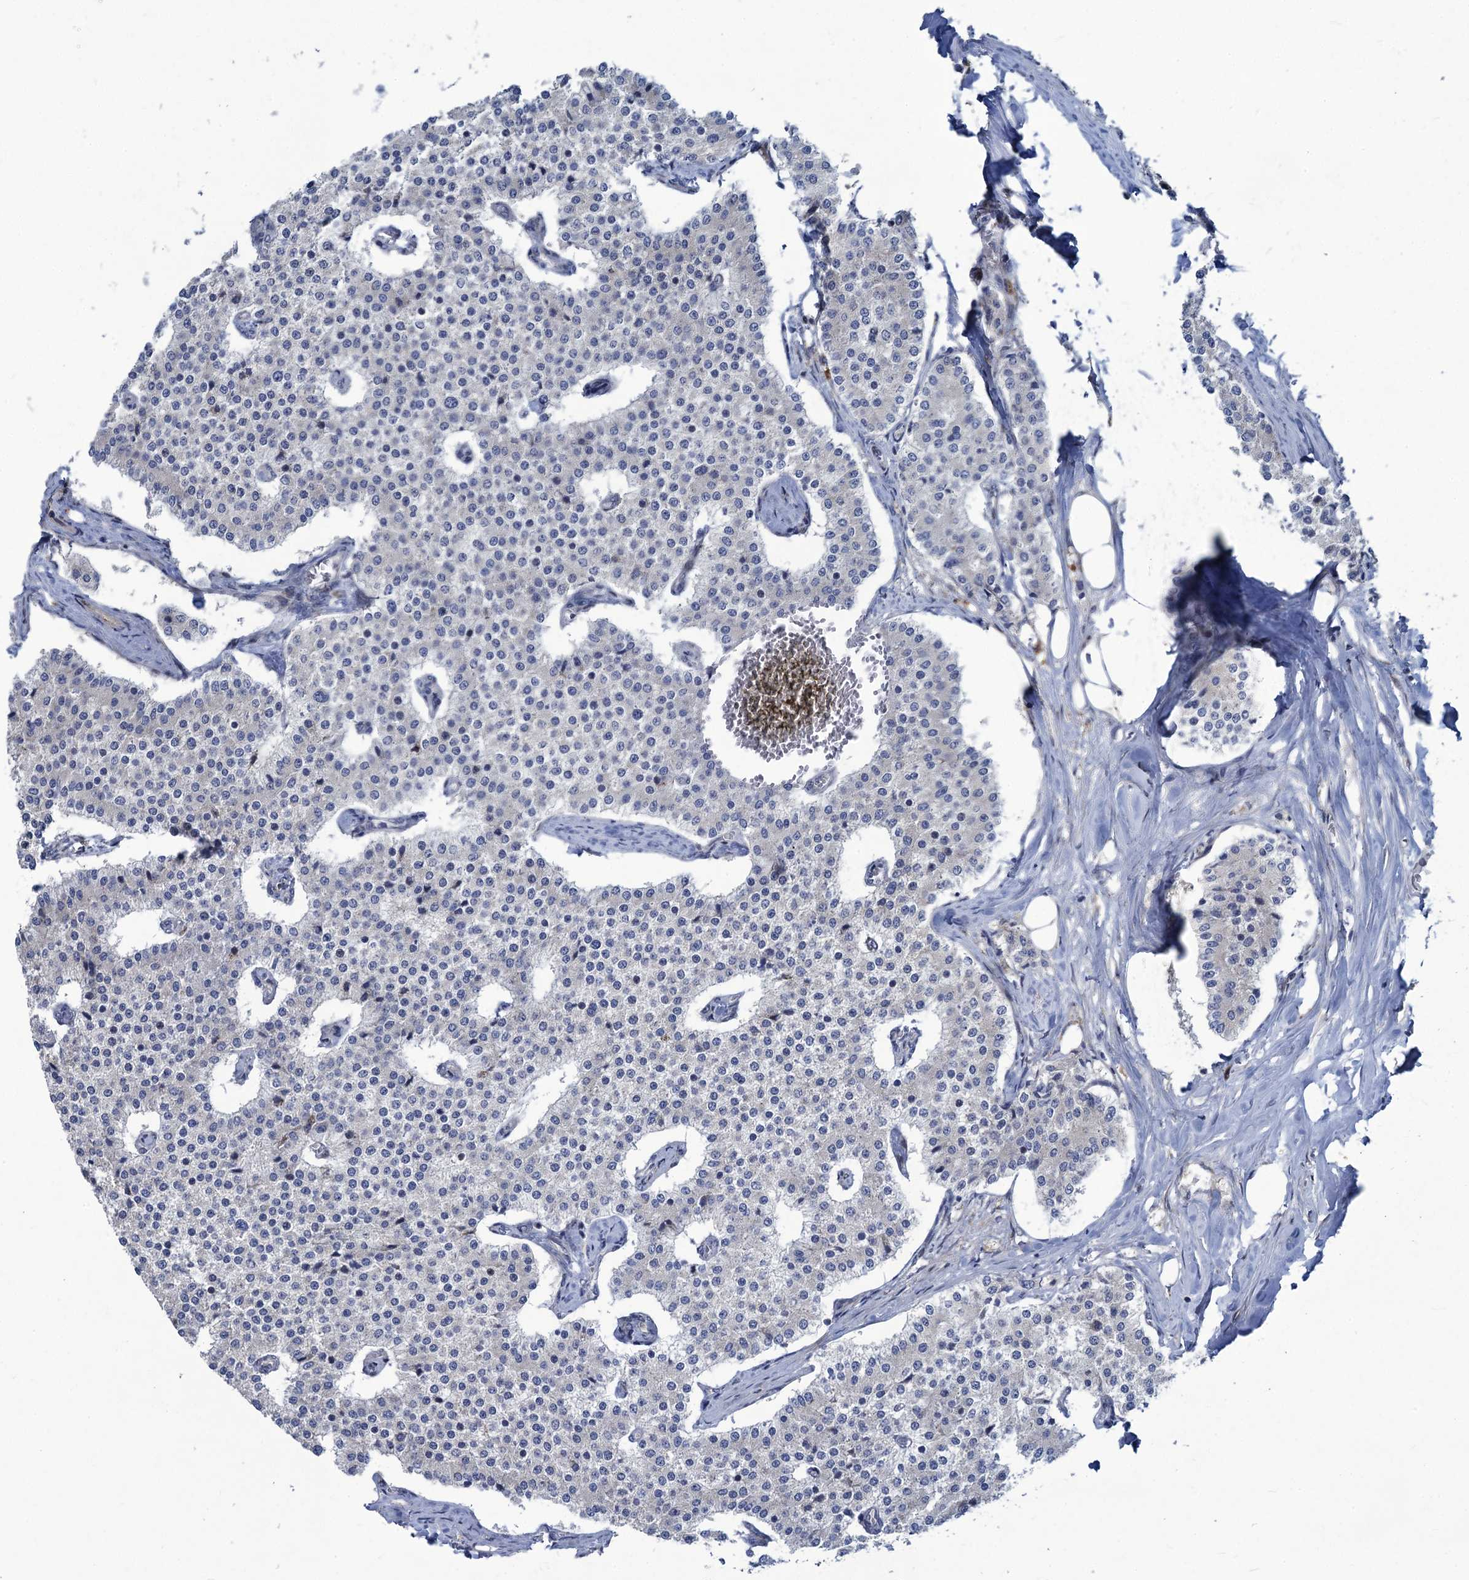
{"staining": {"intensity": "negative", "quantity": "none", "location": "none"}, "tissue": "carcinoid", "cell_type": "Tumor cells", "image_type": "cancer", "snomed": [{"axis": "morphology", "description": "Carcinoid, malignant, NOS"}, {"axis": "topography", "description": "Colon"}], "caption": "Immunohistochemistry photomicrograph of human malignant carcinoid stained for a protein (brown), which demonstrates no expression in tumor cells.", "gene": "QPCTL", "patient": {"sex": "female", "age": 52}}